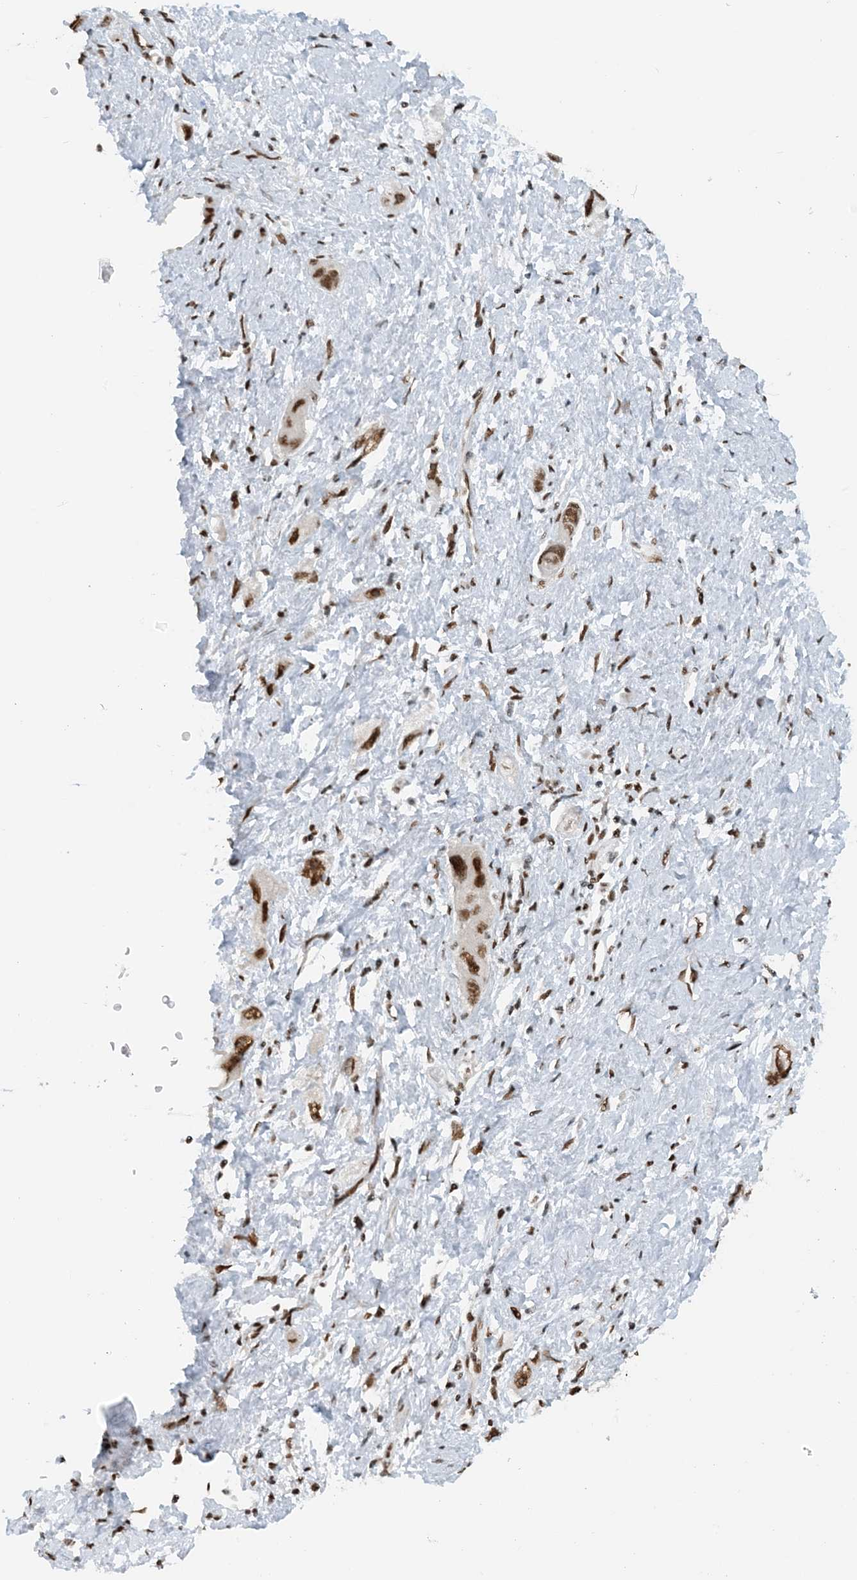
{"staining": {"intensity": "strong", "quantity": ">75%", "location": "nuclear"}, "tissue": "pancreatic cancer", "cell_type": "Tumor cells", "image_type": "cancer", "snomed": [{"axis": "morphology", "description": "Adenocarcinoma, NOS"}, {"axis": "topography", "description": "Pancreas"}], "caption": "Protein expression analysis of human pancreatic cancer reveals strong nuclear expression in about >75% of tumor cells.", "gene": "ZNF500", "patient": {"sex": "female", "age": 73}}